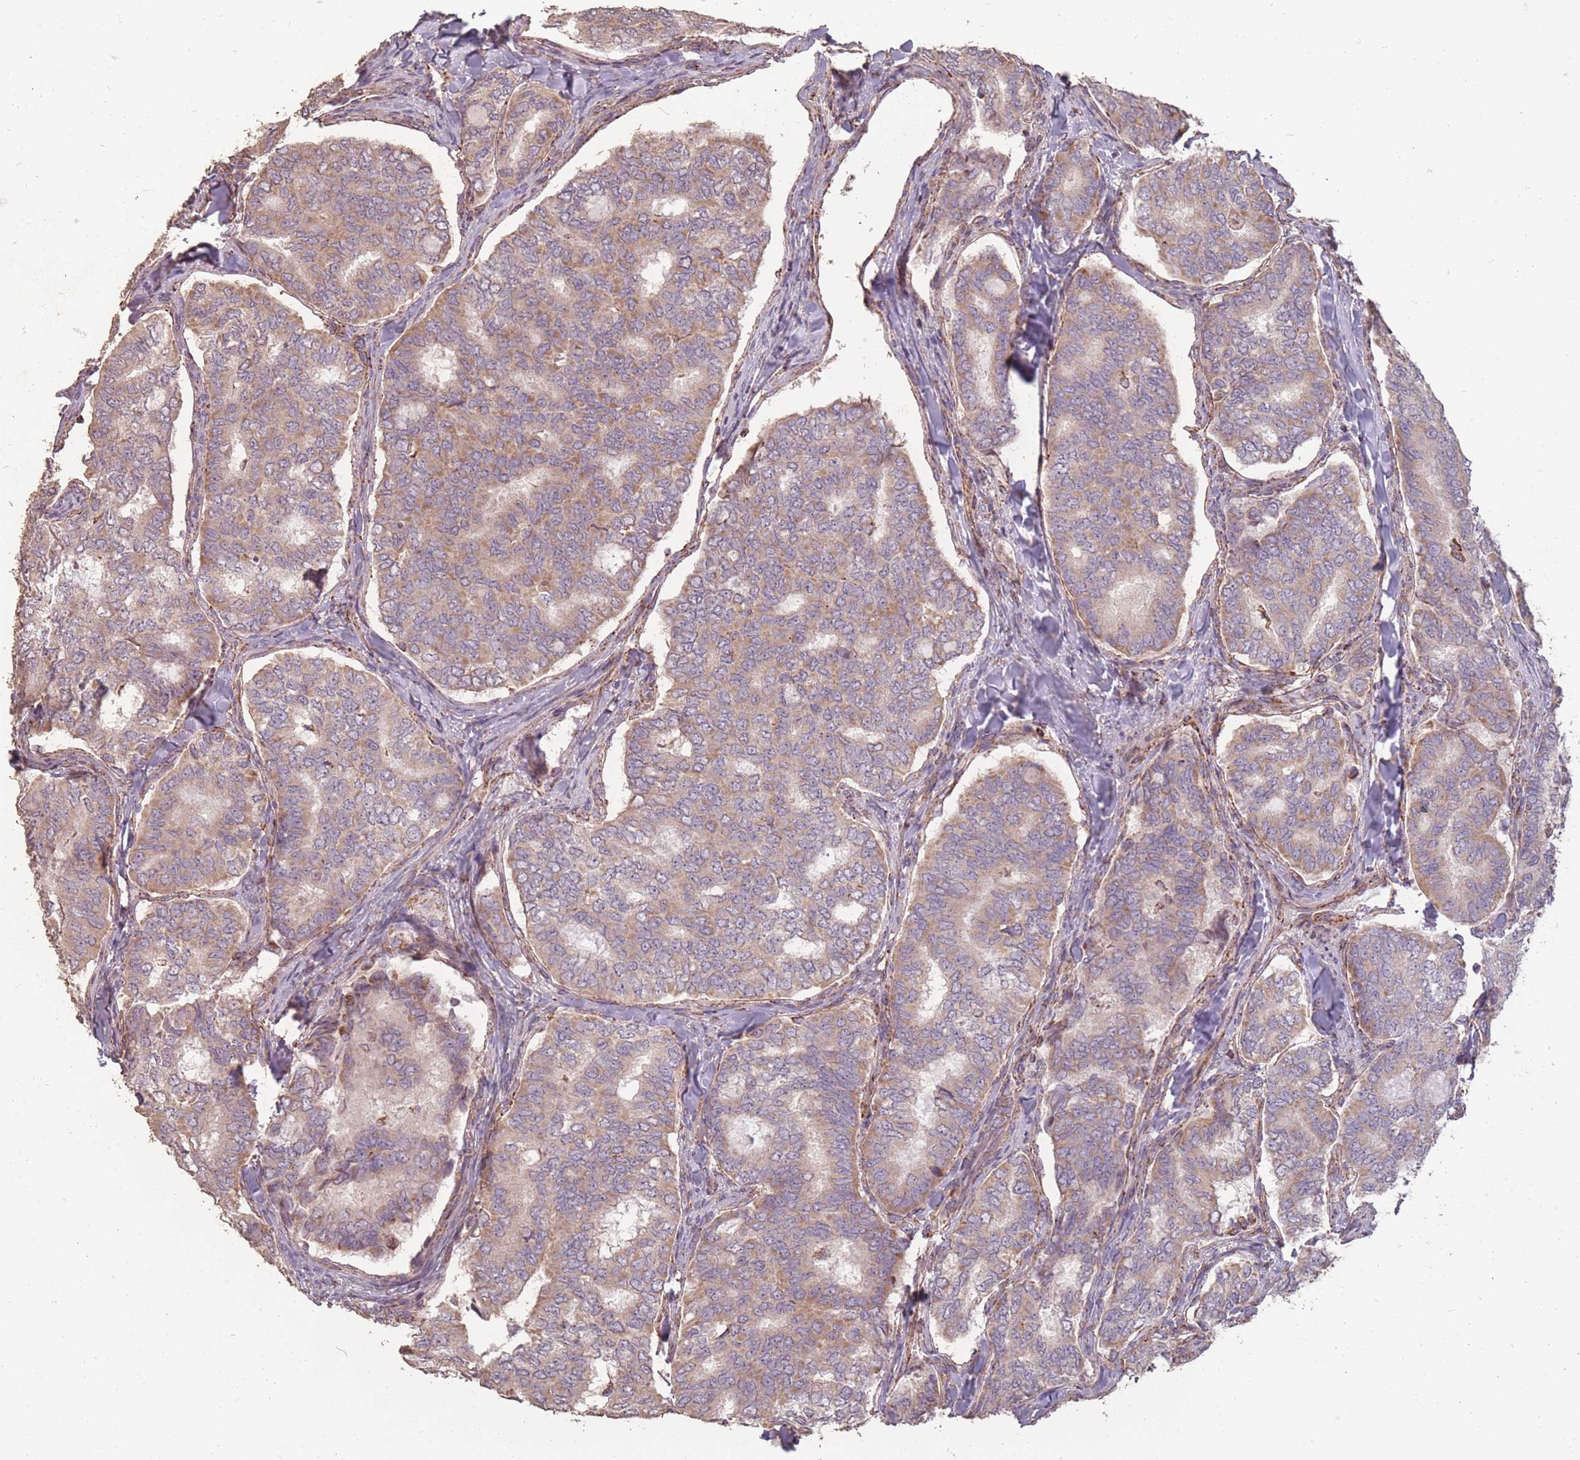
{"staining": {"intensity": "weak", "quantity": ">75%", "location": "cytoplasmic/membranous"}, "tissue": "thyroid cancer", "cell_type": "Tumor cells", "image_type": "cancer", "snomed": [{"axis": "morphology", "description": "Papillary adenocarcinoma, NOS"}, {"axis": "topography", "description": "Thyroid gland"}], "caption": "Thyroid papillary adenocarcinoma stained with a protein marker demonstrates weak staining in tumor cells.", "gene": "CNOT8", "patient": {"sex": "female", "age": 35}}